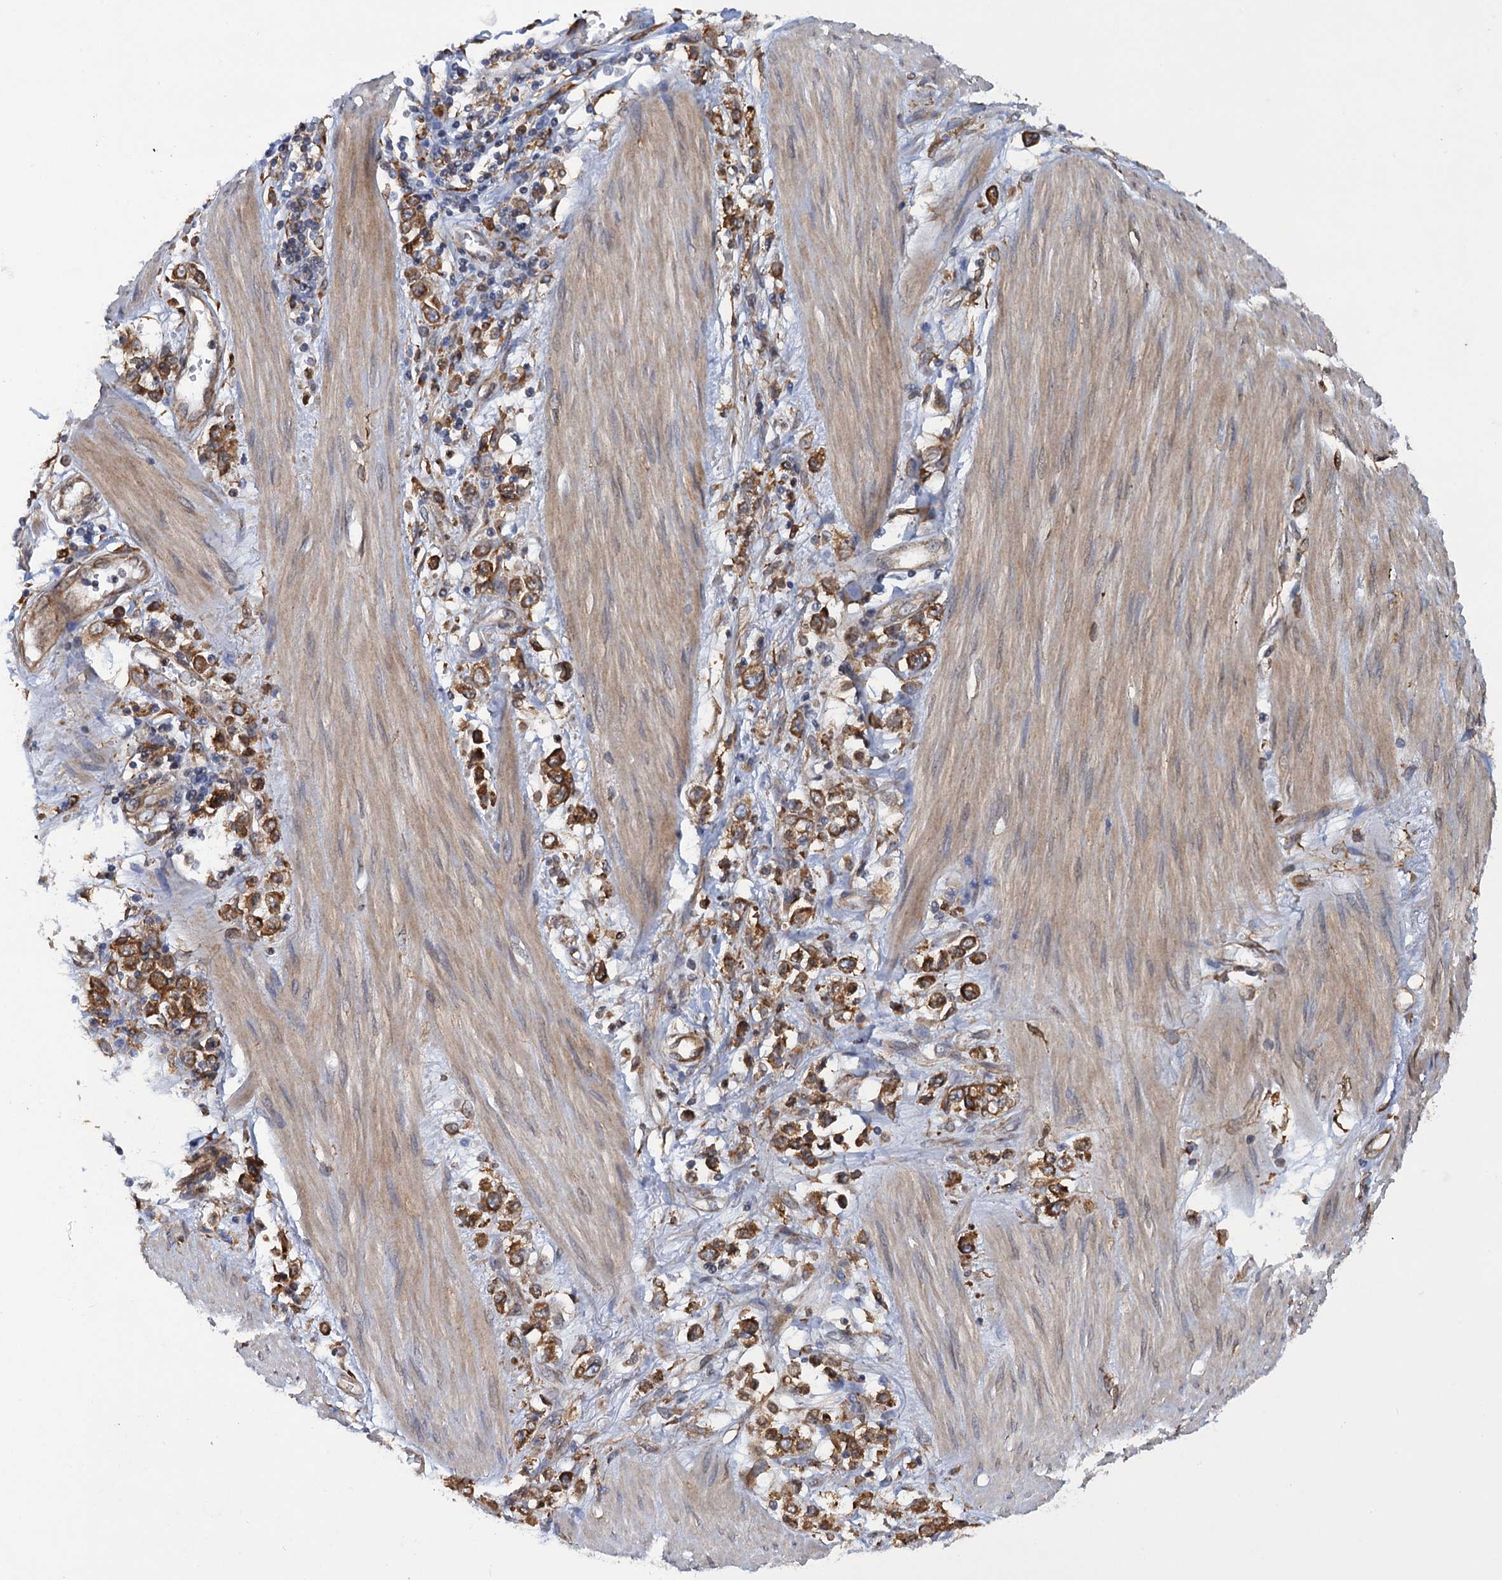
{"staining": {"intensity": "strong", "quantity": ">75%", "location": "cytoplasmic/membranous"}, "tissue": "stomach cancer", "cell_type": "Tumor cells", "image_type": "cancer", "snomed": [{"axis": "morphology", "description": "Adenocarcinoma, NOS"}, {"axis": "topography", "description": "Stomach"}], "caption": "Immunohistochemical staining of human adenocarcinoma (stomach) reveals high levels of strong cytoplasmic/membranous protein staining in approximately >75% of tumor cells. The staining is performed using DAB (3,3'-diaminobenzidine) brown chromogen to label protein expression. The nuclei are counter-stained blue using hematoxylin.", "gene": "ARMC5", "patient": {"sex": "female", "age": 76}}